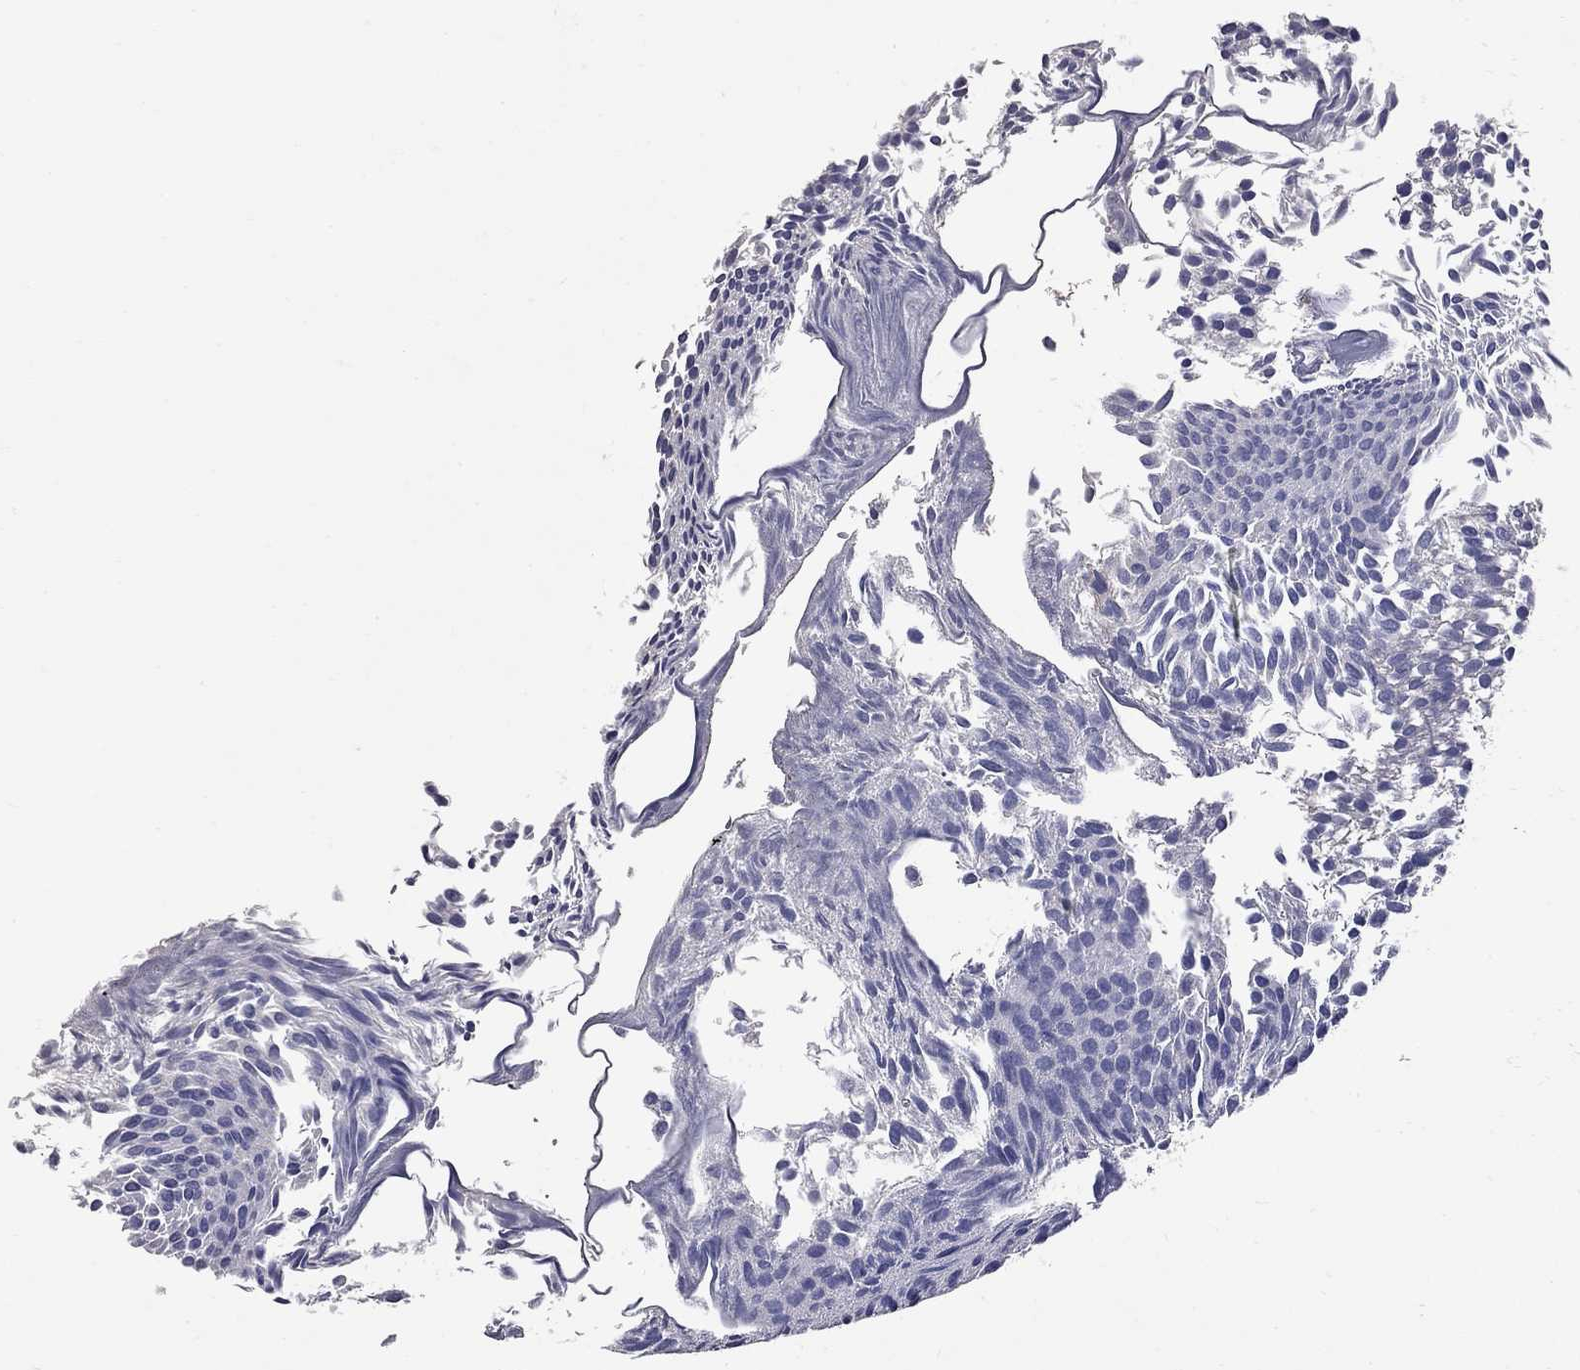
{"staining": {"intensity": "negative", "quantity": "none", "location": "none"}, "tissue": "urothelial cancer", "cell_type": "Tumor cells", "image_type": "cancer", "snomed": [{"axis": "morphology", "description": "Urothelial carcinoma, Low grade"}, {"axis": "topography", "description": "Urinary bladder"}], "caption": "The immunohistochemistry histopathology image has no significant expression in tumor cells of urothelial carcinoma (low-grade) tissue.", "gene": "NOS2", "patient": {"sex": "male", "age": 63}}